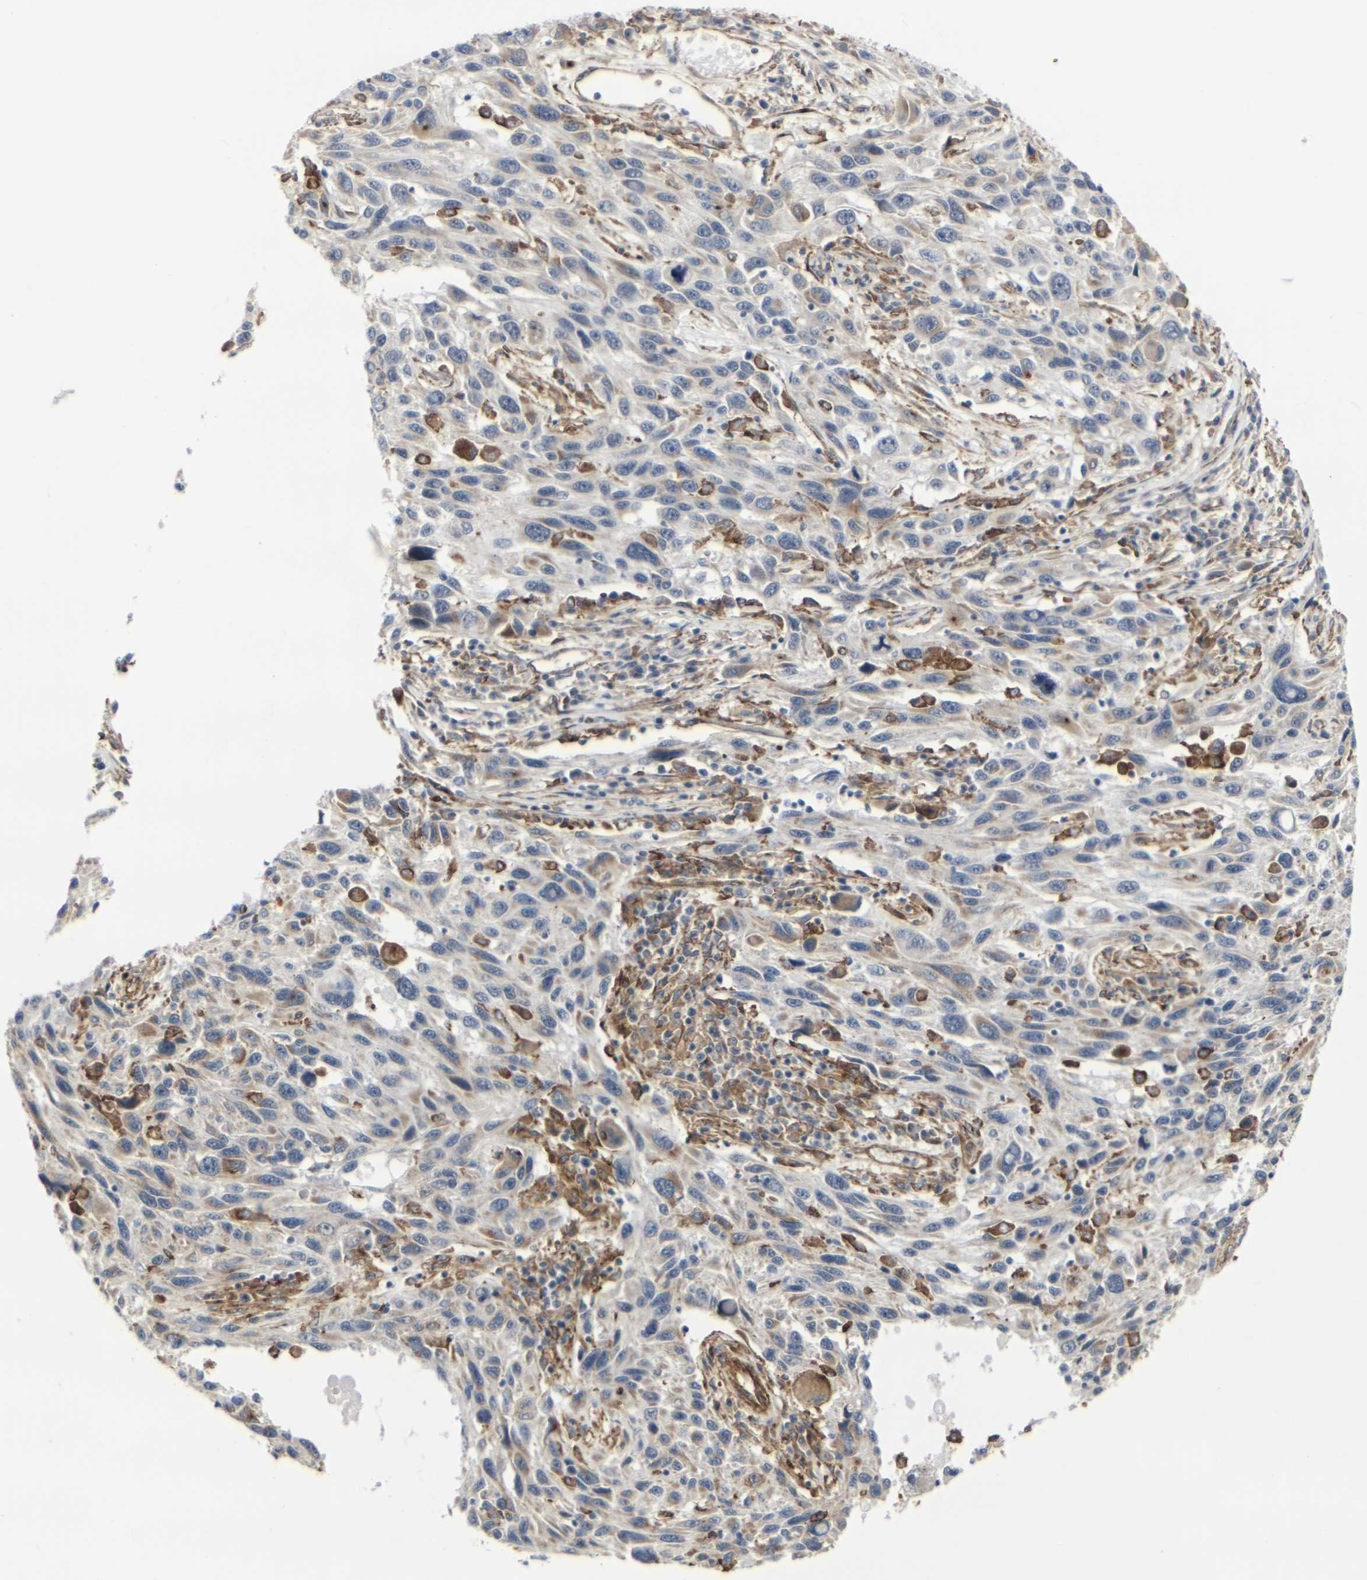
{"staining": {"intensity": "weak", "quantity": "25%-75%", "location": "cytoplasmic/membranous"}, "tissue": "melanoma", "cell_type": "Tumor cells", "image_type": "cancer", "snomed": [{"axis": "morphology", "description": "Malignant melanoma, NOS"}, {"axis": "topography", "description": "Skin"}], "caption": "Protein staining of malignant melanoma tissue exhibits weak cytoplasmic/membranous positivity in approximately 25%-75% of tumor cells. Nuclei are stained in blue.", "gene": "MYOF", "patient": {"sex": "male", "age": 53}}